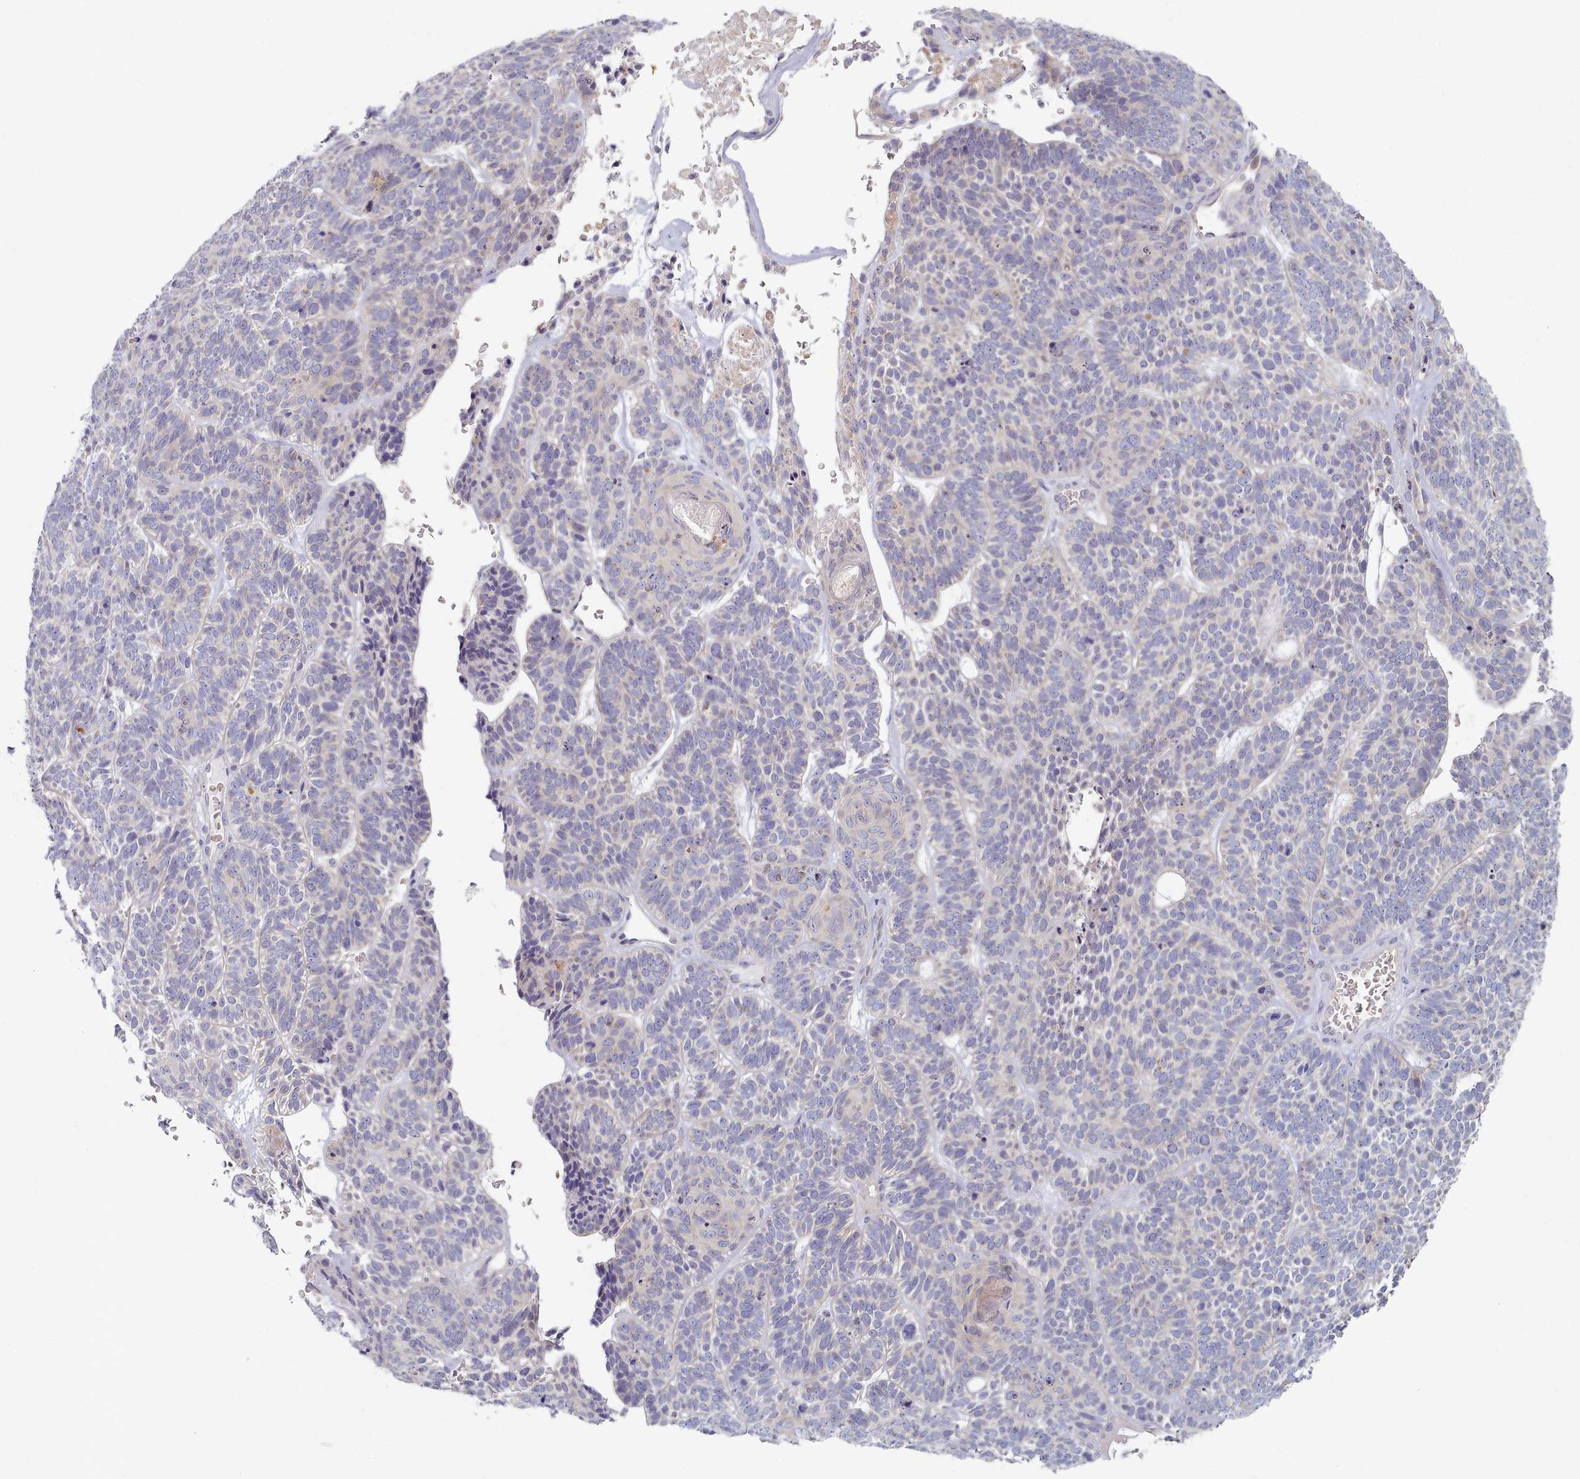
{"staining": {"intensity": "negative", "quantity": "none", "location": "none"}, "tissue": "skin cancer", "cell_type": "Tumor cells", "image_type": "cancer", "snomed": [{"axis": "morphology", "description": "Basal cell carcinoma"}, {"axis": "topography", "description": "Skin"}], "caption": "This is an IHC histopathology image of human skin cancer. There is no expression in tumor cells.", "gene": "TYW1B", "patient": {"sex": "male", "age": 85}}